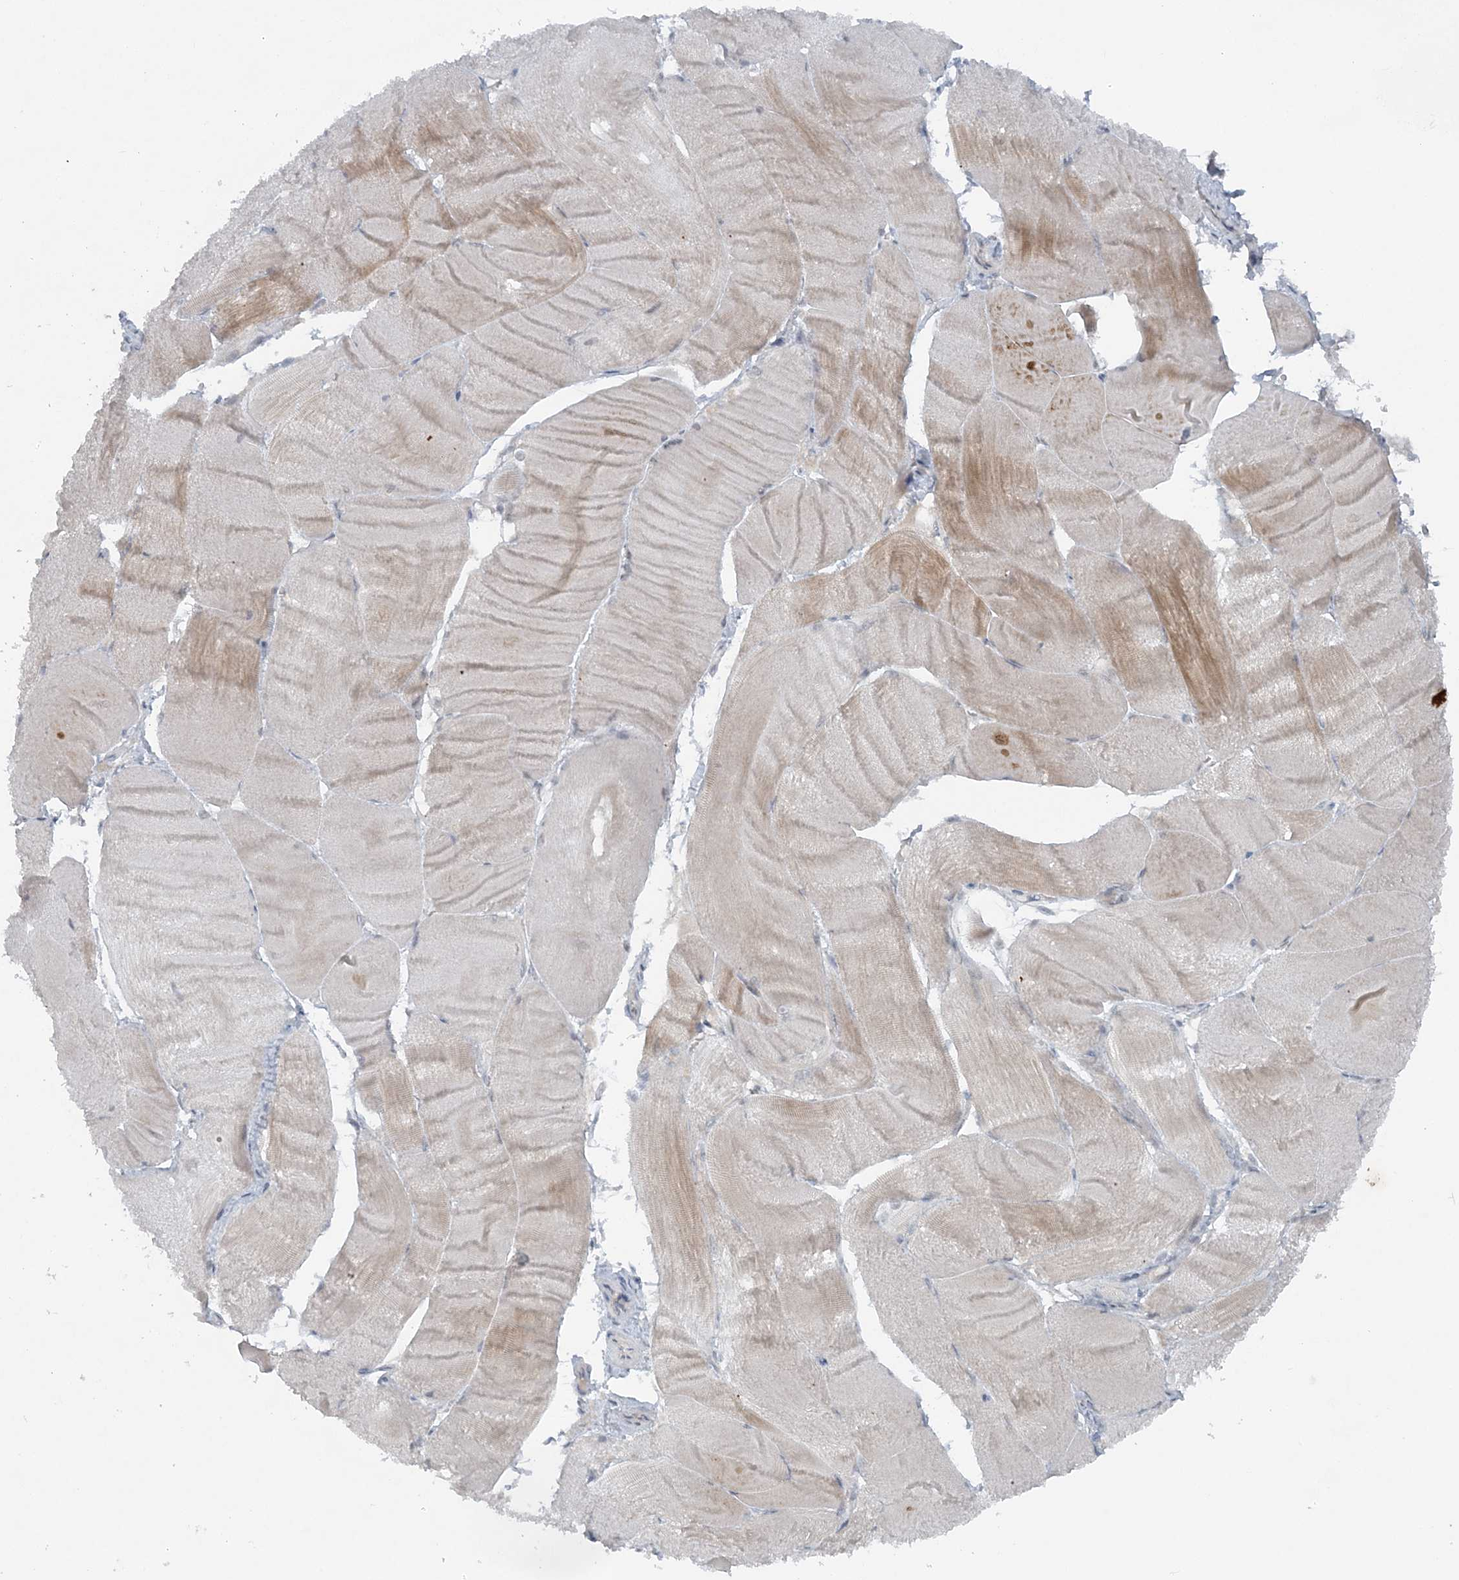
{"staining": {"intensity": "weak", "quantity": "<25%", "location": "cytoplasmic/membranous"}, "tissue": "skeletal muscle", "cell_type": "Myocytes", "image_type": "normal", "snomed": [{"axis": "morphology", "description": "Normal tissue, NOS"}, {"axis": "morphology", "description": "Basal cell carcinoma"}, {"axis": "topography", "description": "Skeletal muscle"}], "caption": "IHC micrograph of benign human skeletal muscle stained for a protein (brown), which exhibits no staining in myocytes. Nuclei are stained in blue.", "gene": "ATP11A", "patient": {"sex": "female", "age": 64}}